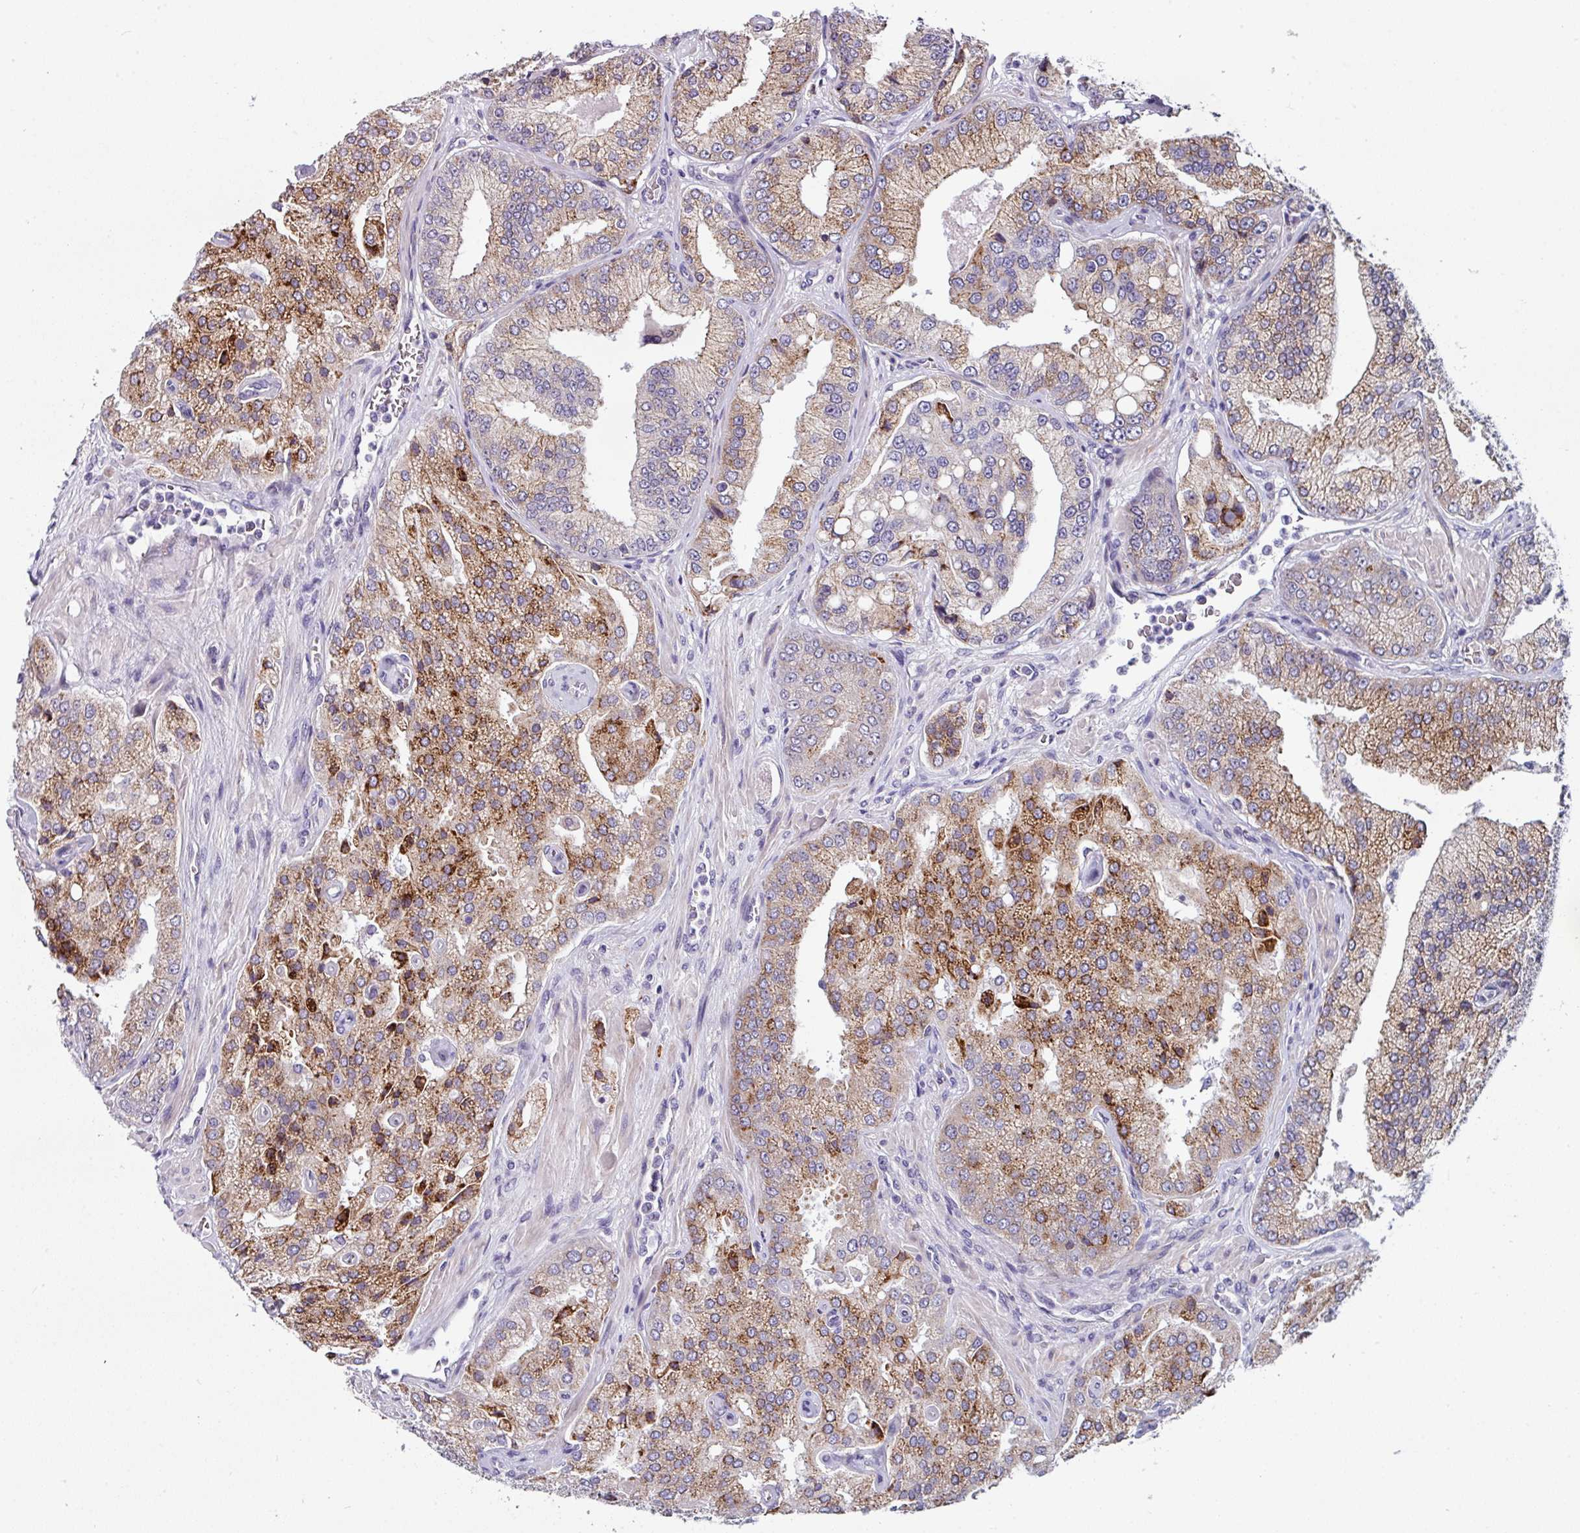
{"staining": {"intensity": "moderate", "quantity": "25%-75%", "location": "cytoplasmic/membranous"}, "tissue": "prostate cancer", "cell_type": "Tumor cells", "image_type": "cancer", "snomed": [{"axis": "morphology", "description": "Adenocarcinoma, High grade"}, {"axis": "topography", "description": "Prostate"}], "caption": "Prostate adenocarcinoma (high-grade) was stained to show a protein in brown. There is medium levels of moderate cytoplasmic/membranous expression in about 25%-75% of tumor cells.", "gene": "BMS1", "patient": {"sex": "male", "age": 68}}